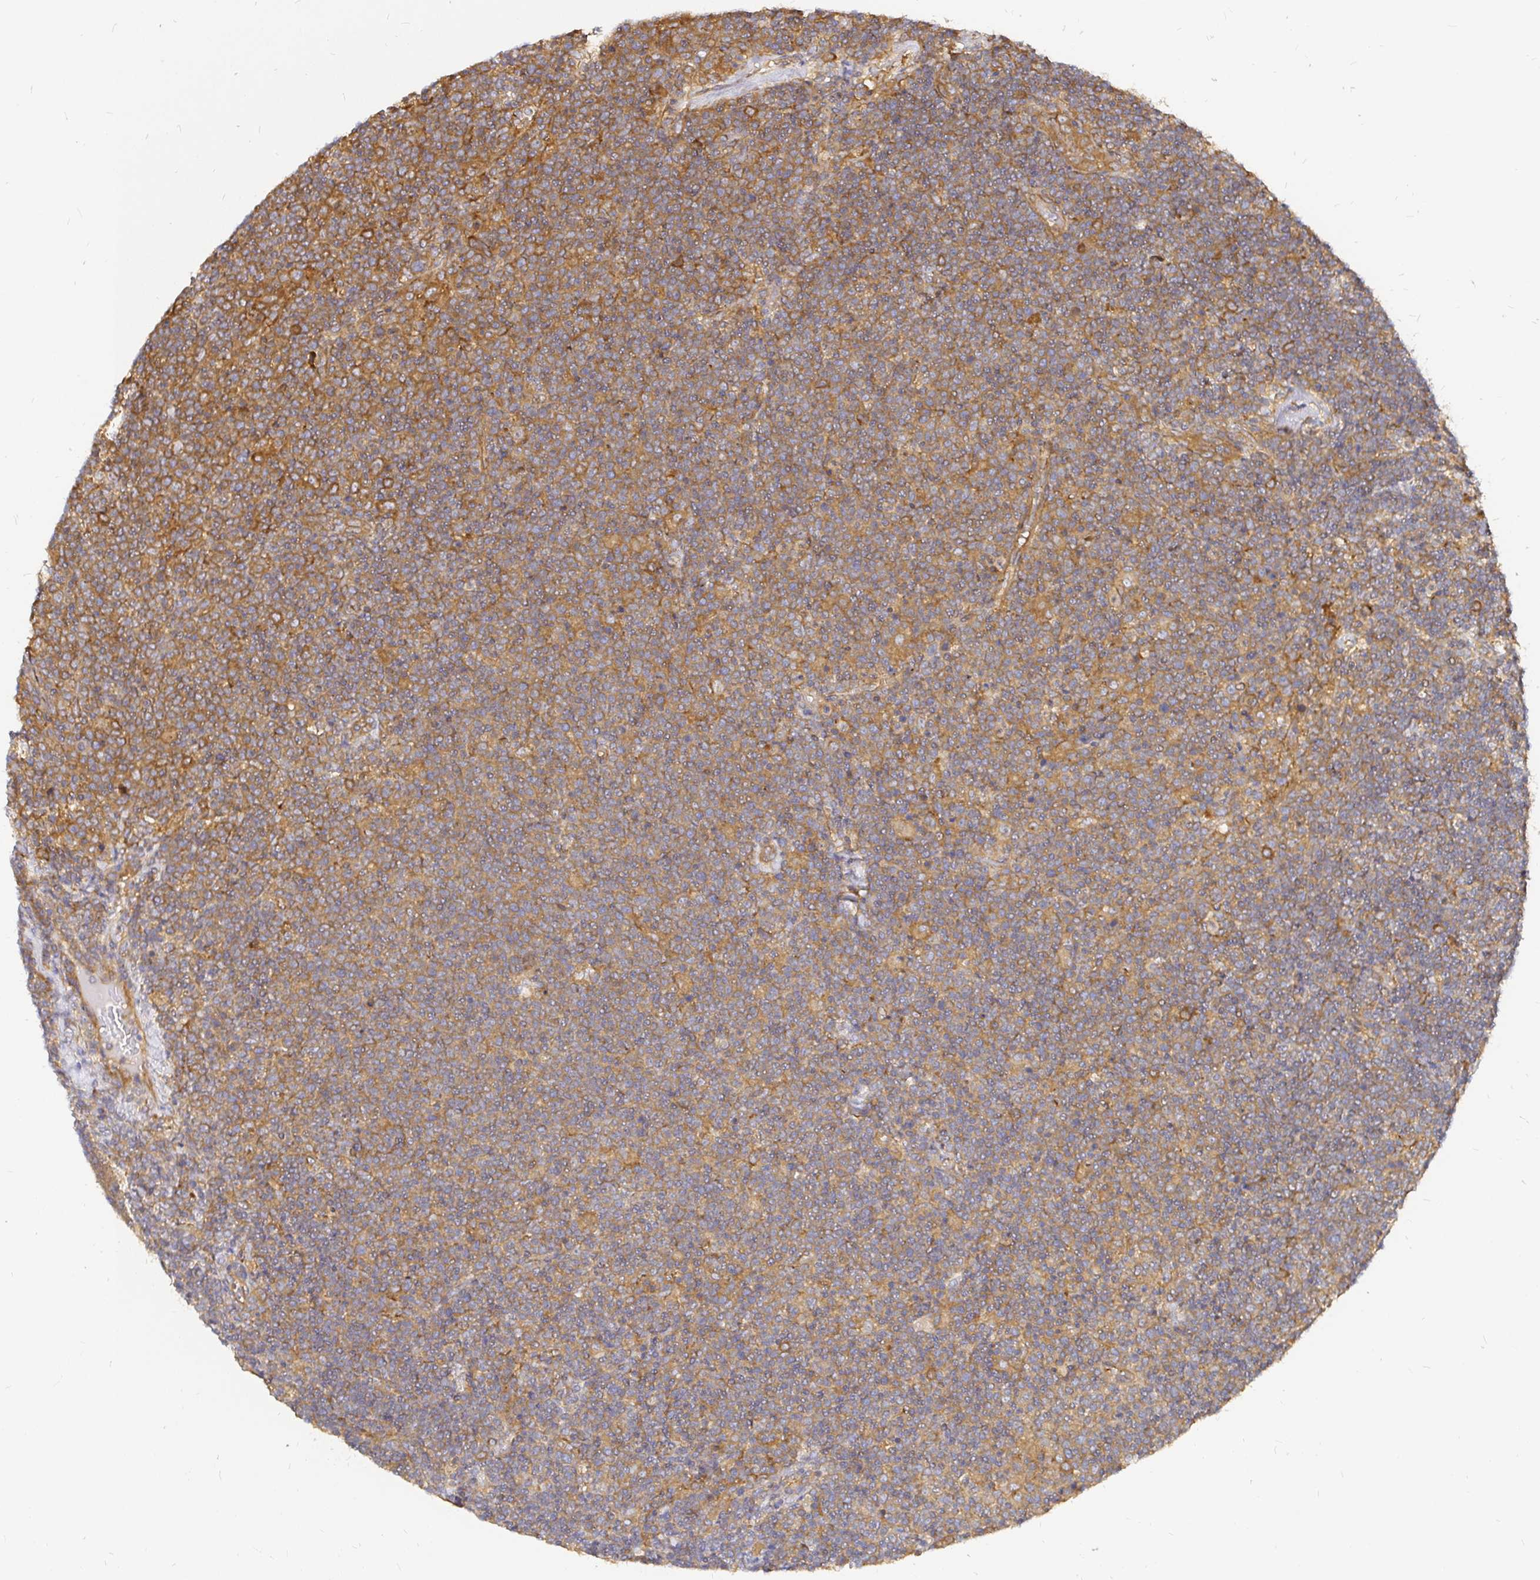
{"staining": {"intensity": "moderate", "quantity": "25%-75%", "location": "cytoplasmic/membranous"}, "tissue": "lymphoma", "cell_type": "Tumor cells", "image_type": "cancer", "snomed": [{"axis": "morphology", "description": "Malignant lymphoma, non-Hodgkin's type, High grade"}, {"axis": "topography", "description": "Lymph node"}], "caption": "IHC photomicrograph of human malignant lymphoma, non-Hodgkin's type (high-grade) stained for a protein (brown), which displays medium levels of moderate cytoplasmic/membranous expression in approximately 25%-75% of tumor cells.", "gene": "KIF5B", "patient": {"sex": "male", "age": 61}}